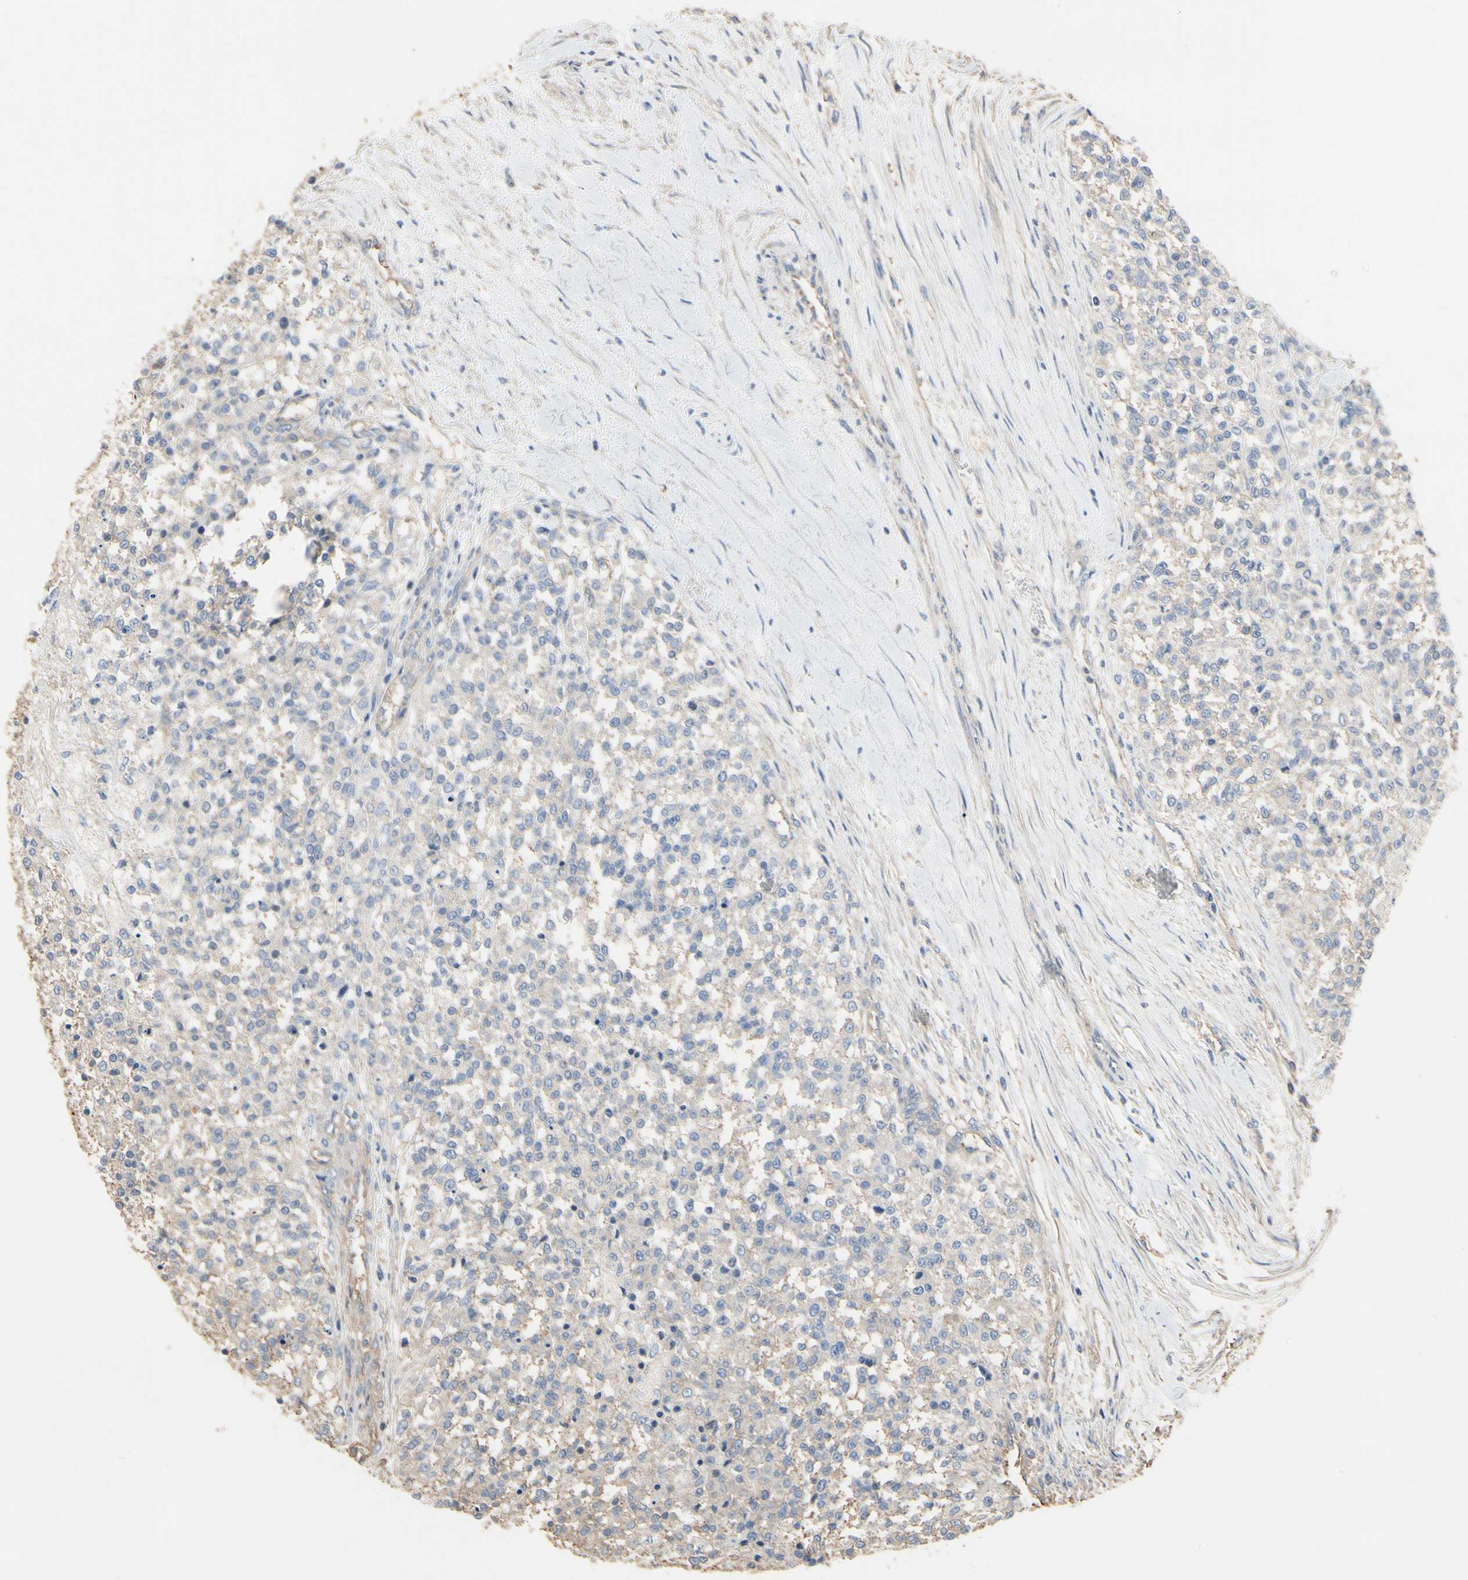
{"staining": {"intensity": "weak", "quantity": "<25%", "location": "cytoplasmic/membranous"}, "tissue": "testis cancer", "cell_type": "Tumor cells", "image_type": "cancer", "snomed": [{"axis": "morphology", "description": "Seminoma, NOS"}, {"axis": "topography", "description": "Testis"}], "caption": "An image of human testis cancer is negative for staining in tumor cells.", "gene": "PDZK1", "patient": {"sex": "male", "age": 59}}